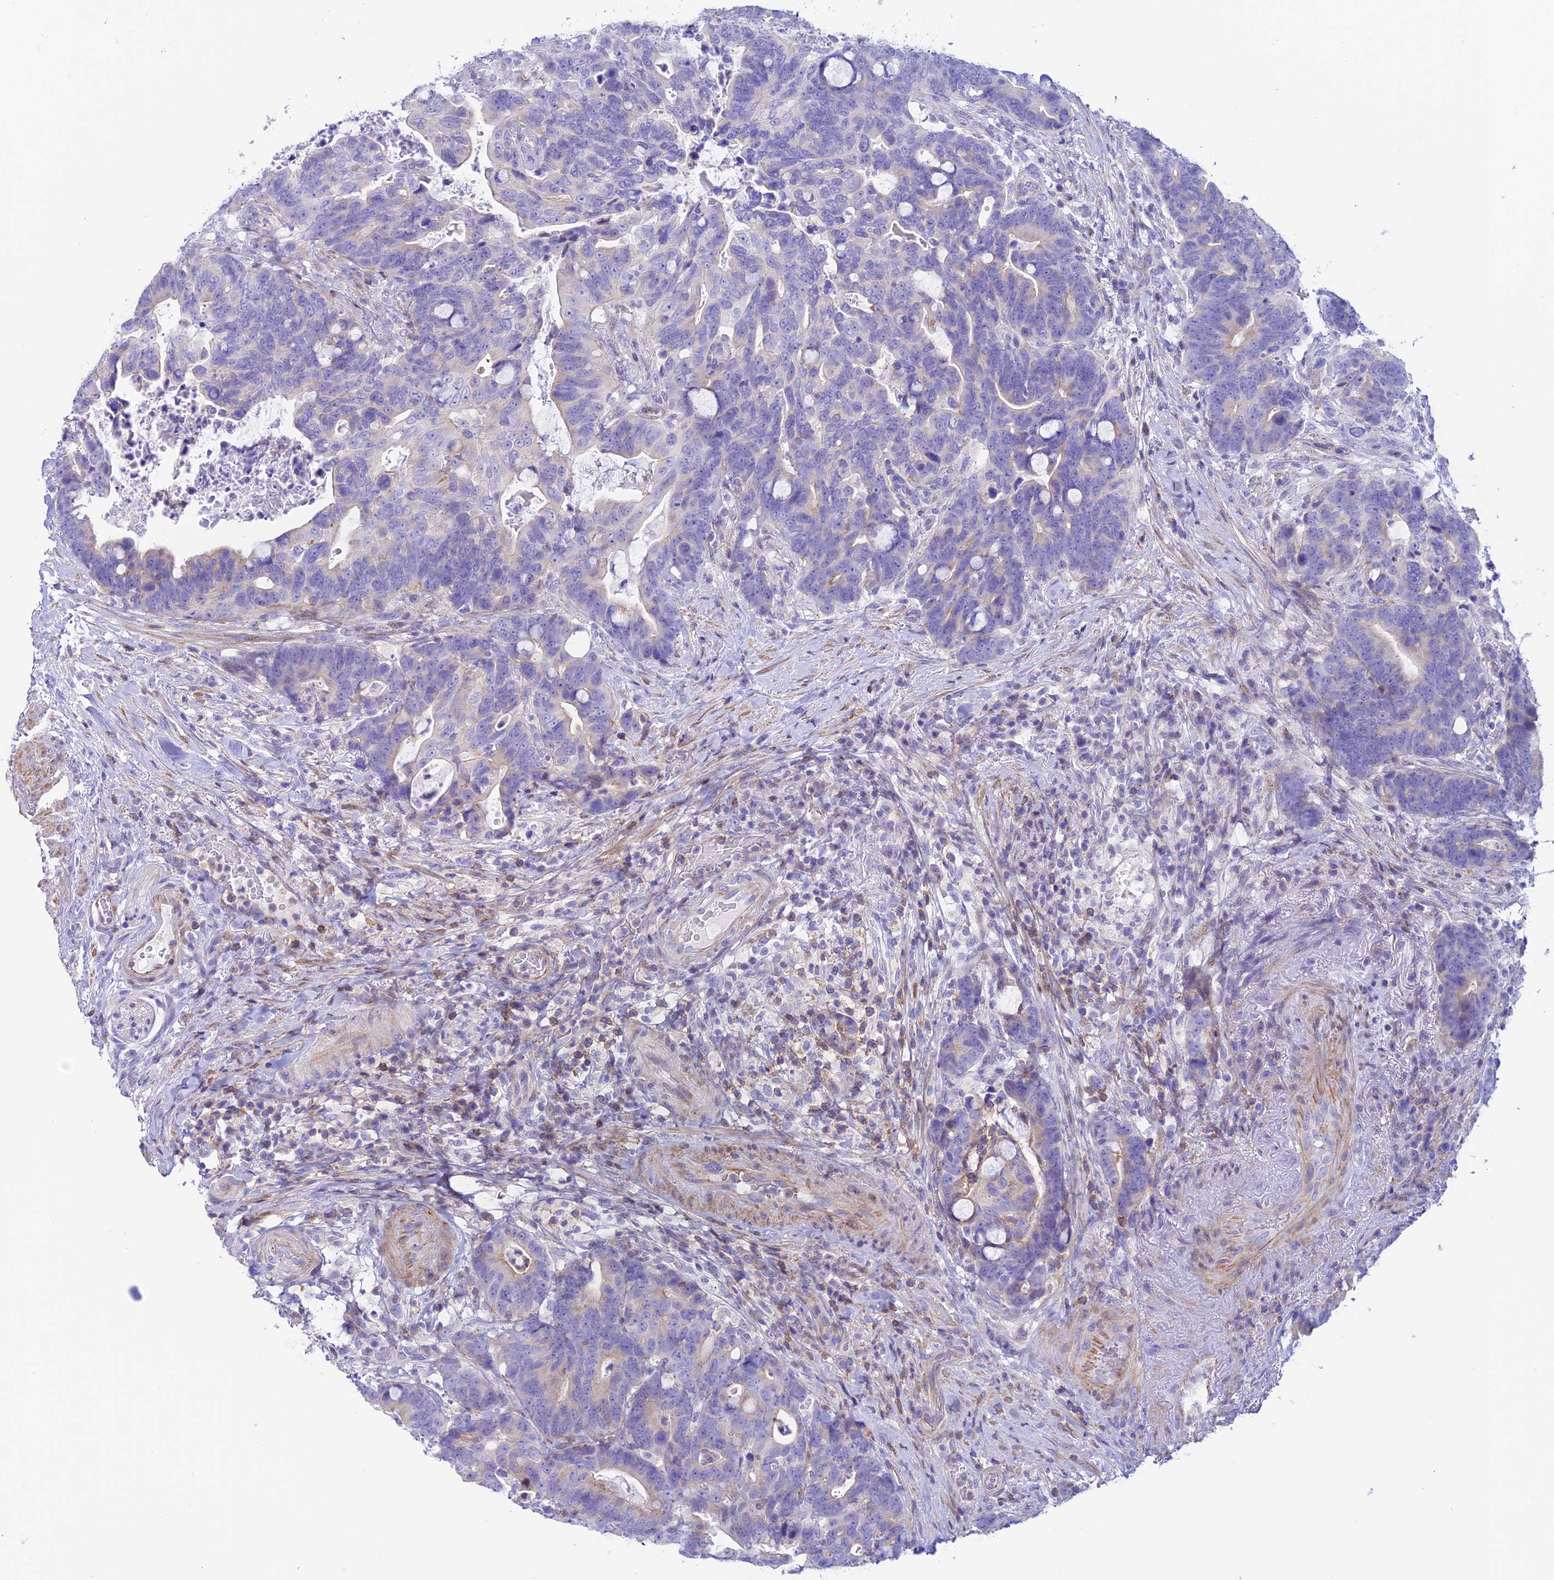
{"staining": {"intensity": "negative", "quantity": "none", "location": "none"}, "tissue": "colorectal cancer", "cell_type": "Tumor cells", "image_type": "cancer", "snomed": [{"axis": "morphology", "description": "Adenocarcinoma, NOS"}, {"axis": "topography", "description": "Colon"}], "caption": "Micrograph shows no protein staining in tumor cells of adenocarcinoma (colorectal) tissue. (DAB immunohistochemistry (IHC) with hematoxylin counter stain).", "gene": "PRIM1", "patient": {"sex": "female", "age": 82}}